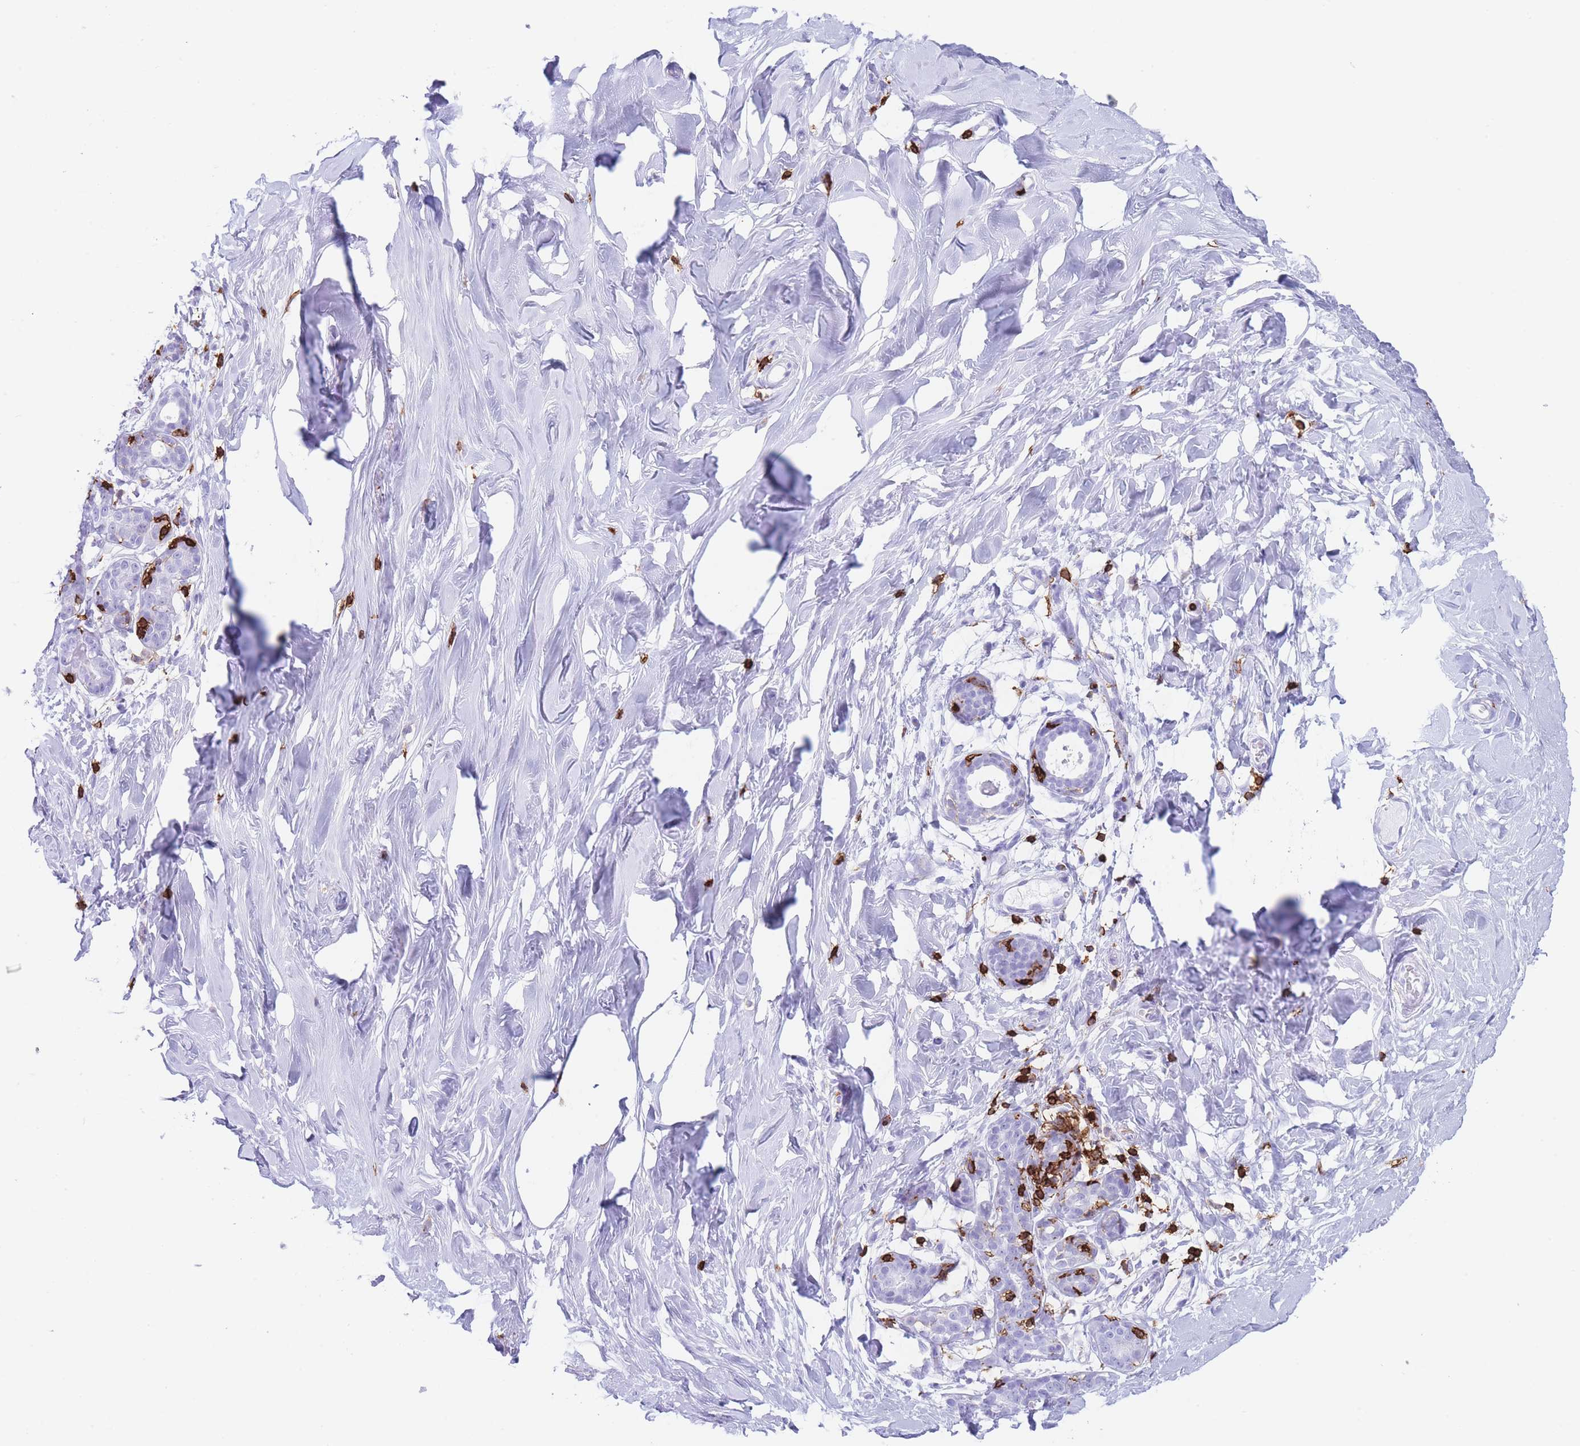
{"staining": {"intensity": "negative", "quantity": "none", "location": "none"}, "tissue": "breast", "cell_type": "Adipocytes", "image_type": "normal", "snomed": [{"axis": "morphology", "description": "Normal tissue, NOS"}, {"axis": "topography", "description": "Breast"}], "caption": "Adipocytes are negative for brown protein staining in normal breast. Nuclei are stained in blue.", "gene": "CORO1A", "patient": {"sex": "female", "age": 27}}